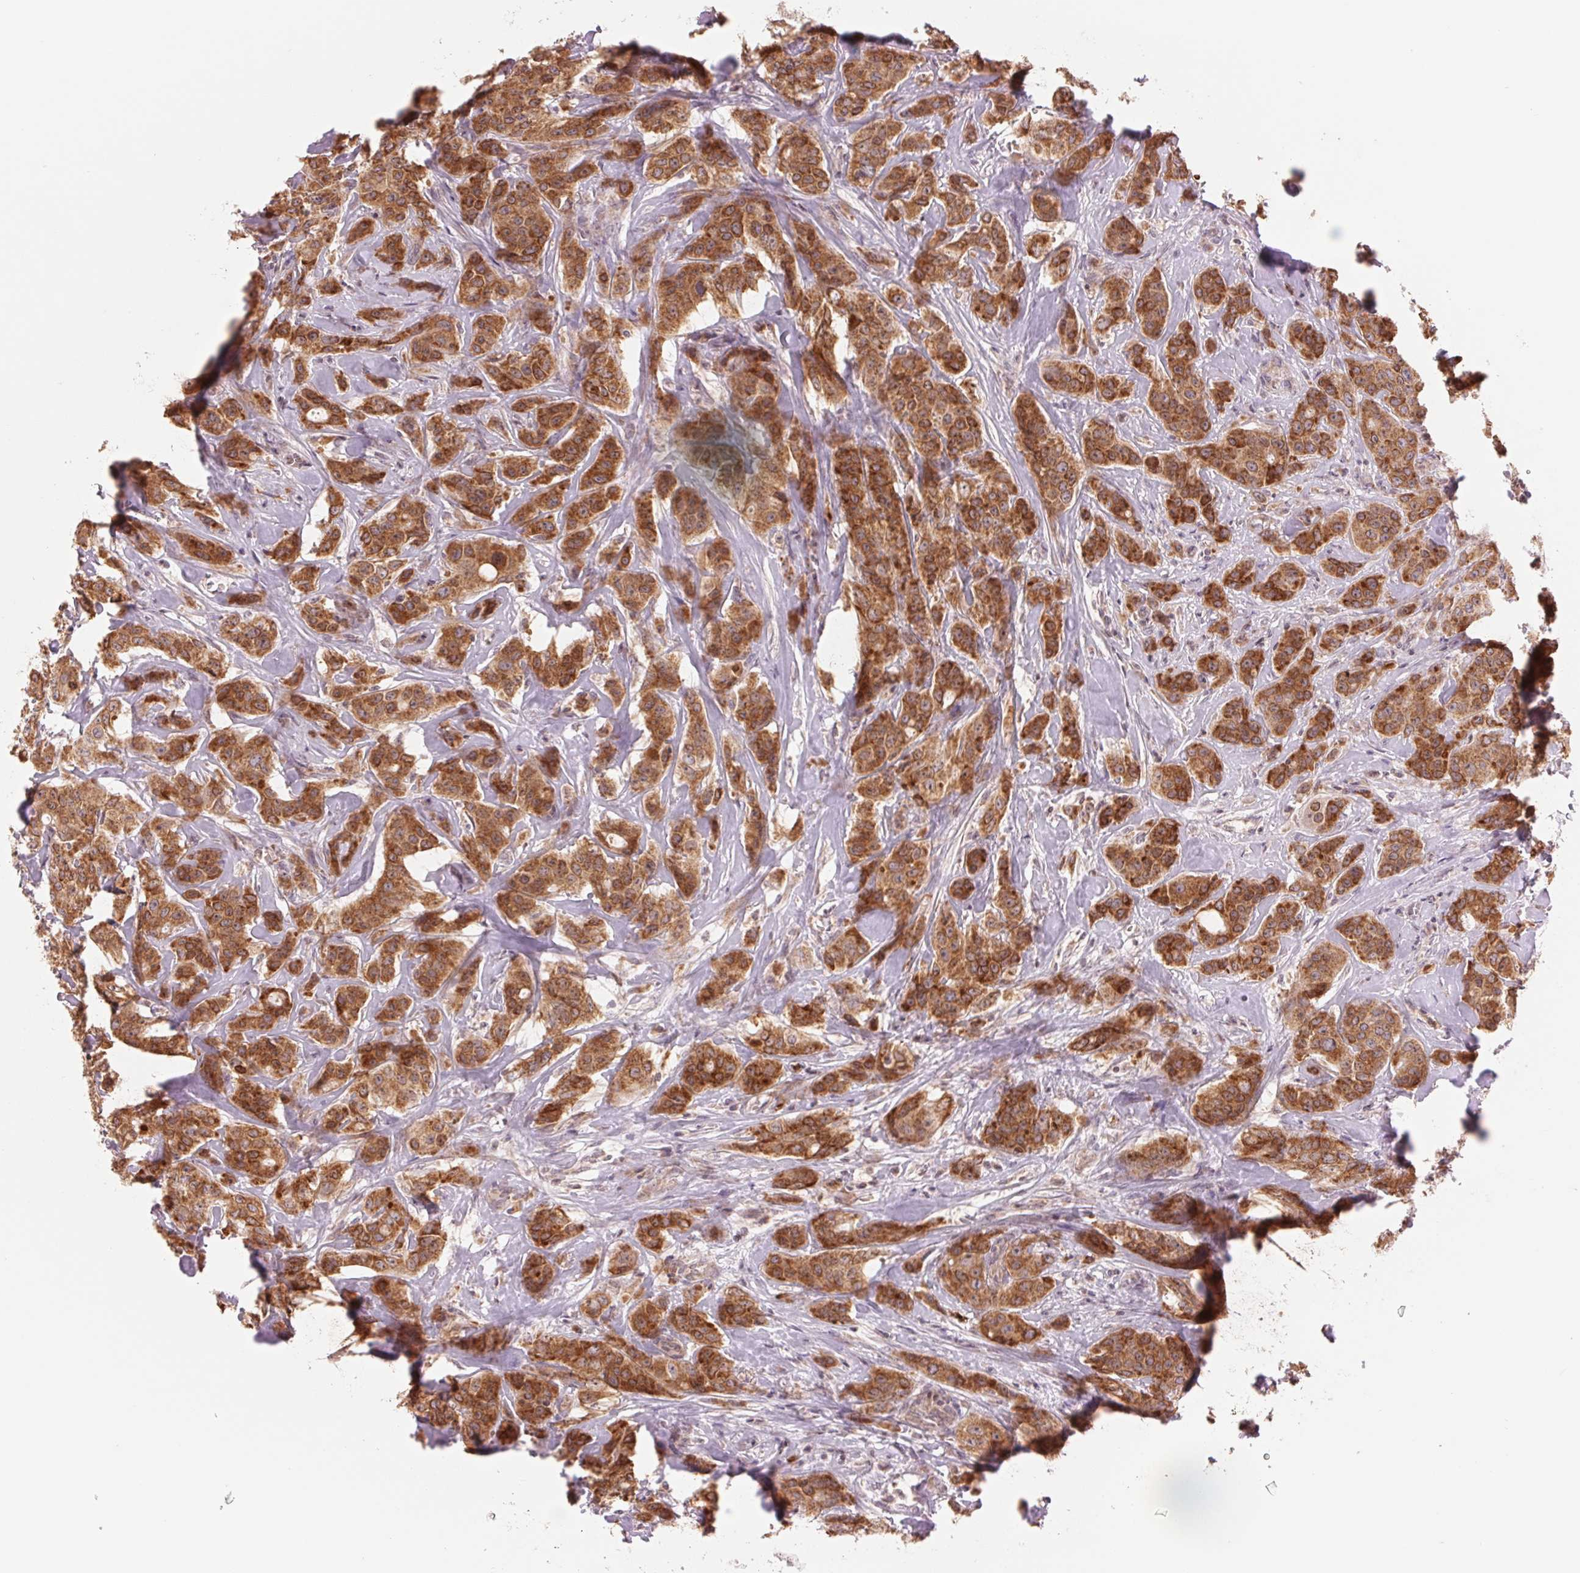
{"staining": {"intensity": "moderate", "quantity": ">75%", "location": "cytoplasmic/membranous"}, "tissue": "breast cancer", "cell_type": "Tumor cells", "image_type": "cancer", "snomed": [{"axis": "morphology", "description": "Duct carcinoma"}, {"axis": "topography", "description": "Breast"}], "caption": "IHC histopathology image of human breast cancer (infiltrating ductal carcinoma) stained for a protein (brown), which demonstrates medium levels of moderate cytoplasmic/membranous staining in approximately >75% of tumor cells.", "gene": "TECR", "patient": {"sex": "female", "age": 43}}